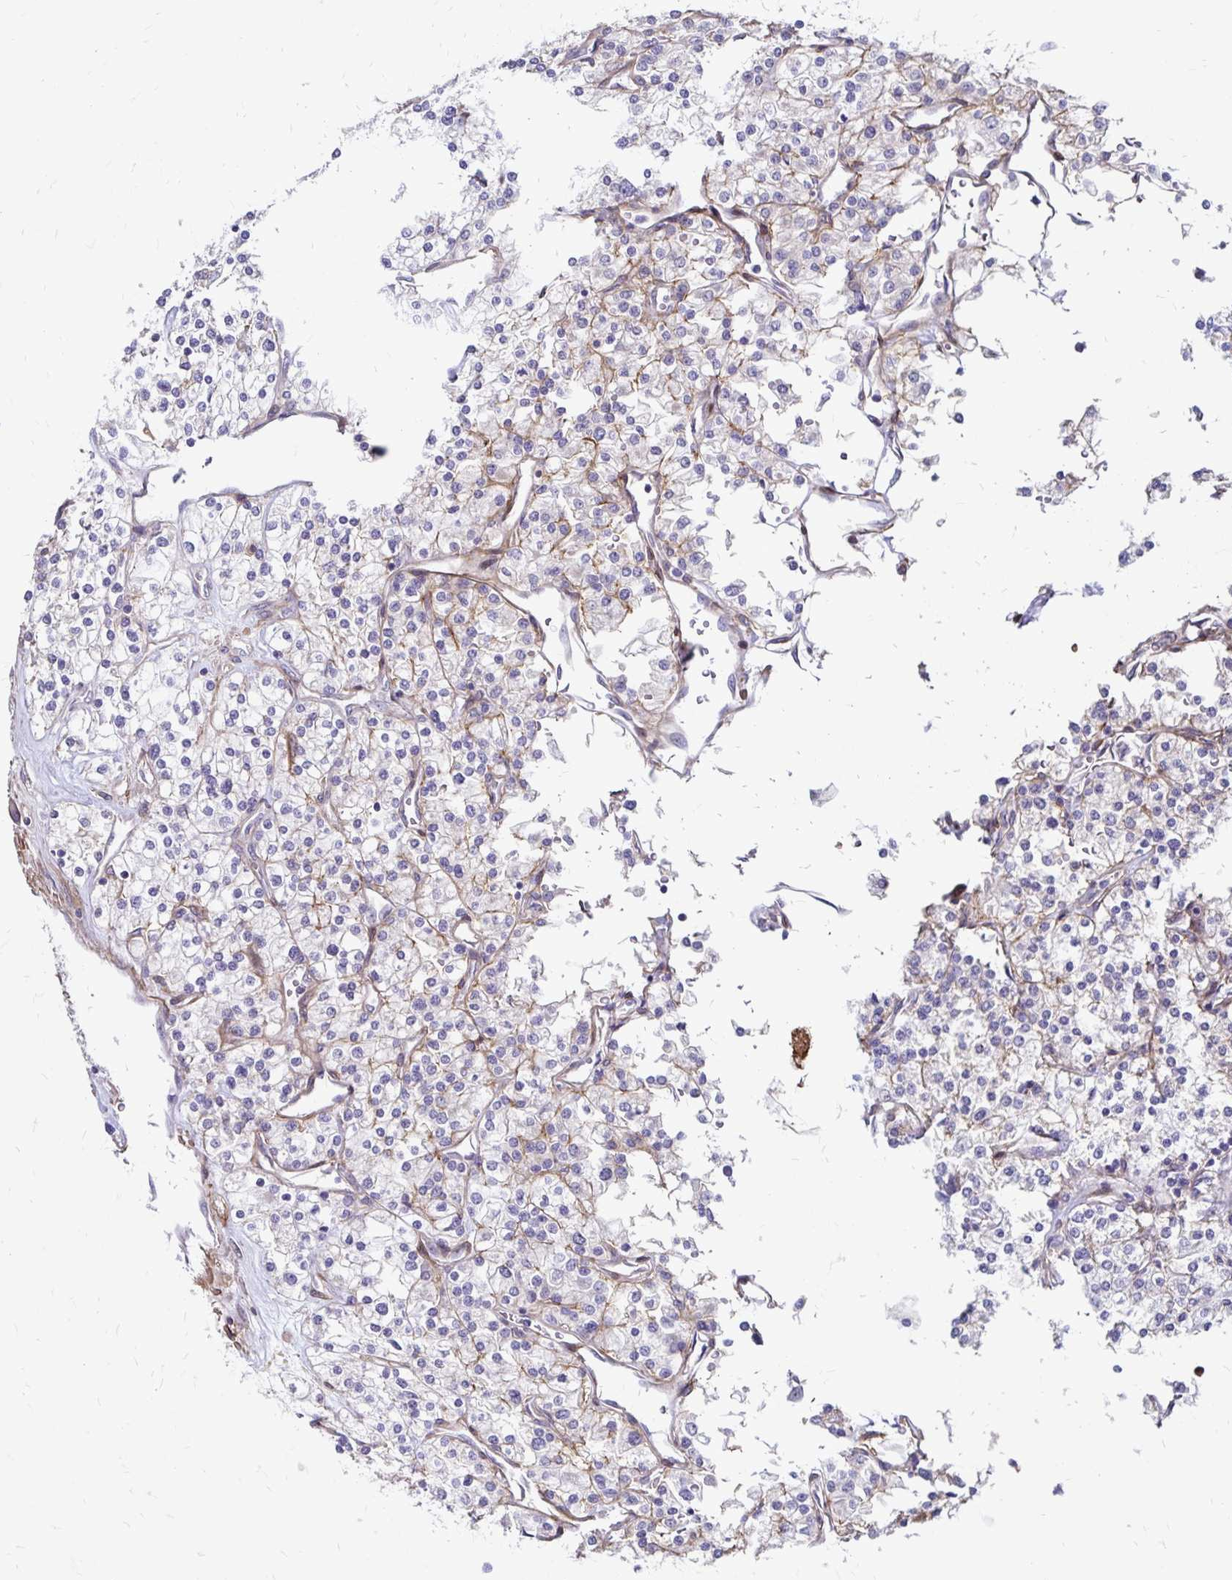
{"staining": {"intensity": "negative", "quantity": "none", "location": "none"}, "tissue": "renal cancer", "cell_type": "Tumor cells", "image_type": "cancer", "snomed": [{"axis": "morphology", "description": "Adenocarcinoma, NOS"}, {"axis": "topography", "description": "Kidney"}], "caption": "Immunohistochemical staining of adenocarcinoma (renal) shows no significant staining in tumor cells.", "gene": "TNS3", "patient": {"sex": "male", "age": 80}}